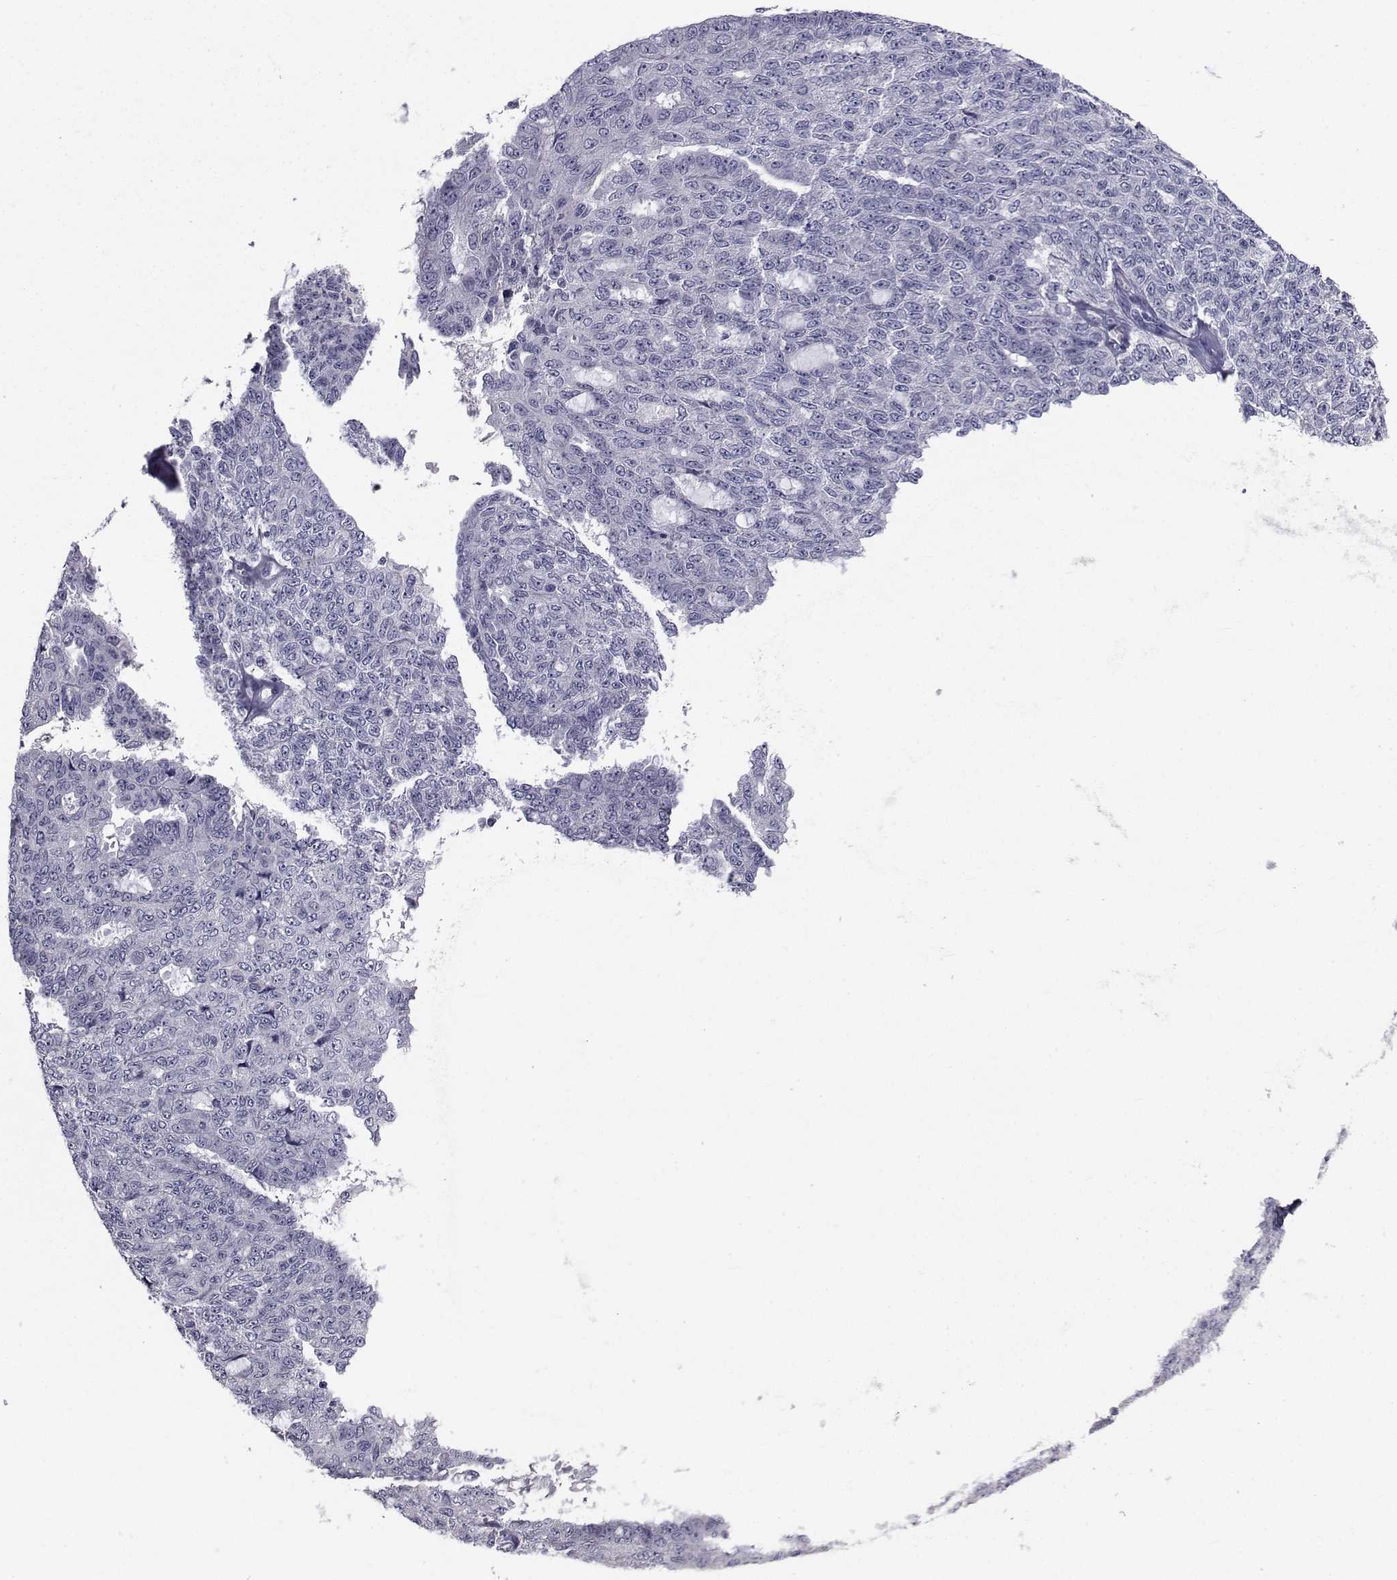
{"staining": {"intensity": "negative", "quantity": "none", "location": "none"}, "tissue": "ovarian cancer", "cell_type": "Tumor cells", "image_type": "cancer", "snomed": [{"axis": "morphology", "description": "Cystadenocarcinoma, serous, NOS"}, {"axis": "topography", "description": "Ovary"}], "caption": "This is an immunohistochemistry (IHC) photomicrograph of ovarian serous cystadenocarcinoma. There is no expression in tumor cells.", "gene": "CHRNA1", "patient": {"sex": "female", "age": 71}}